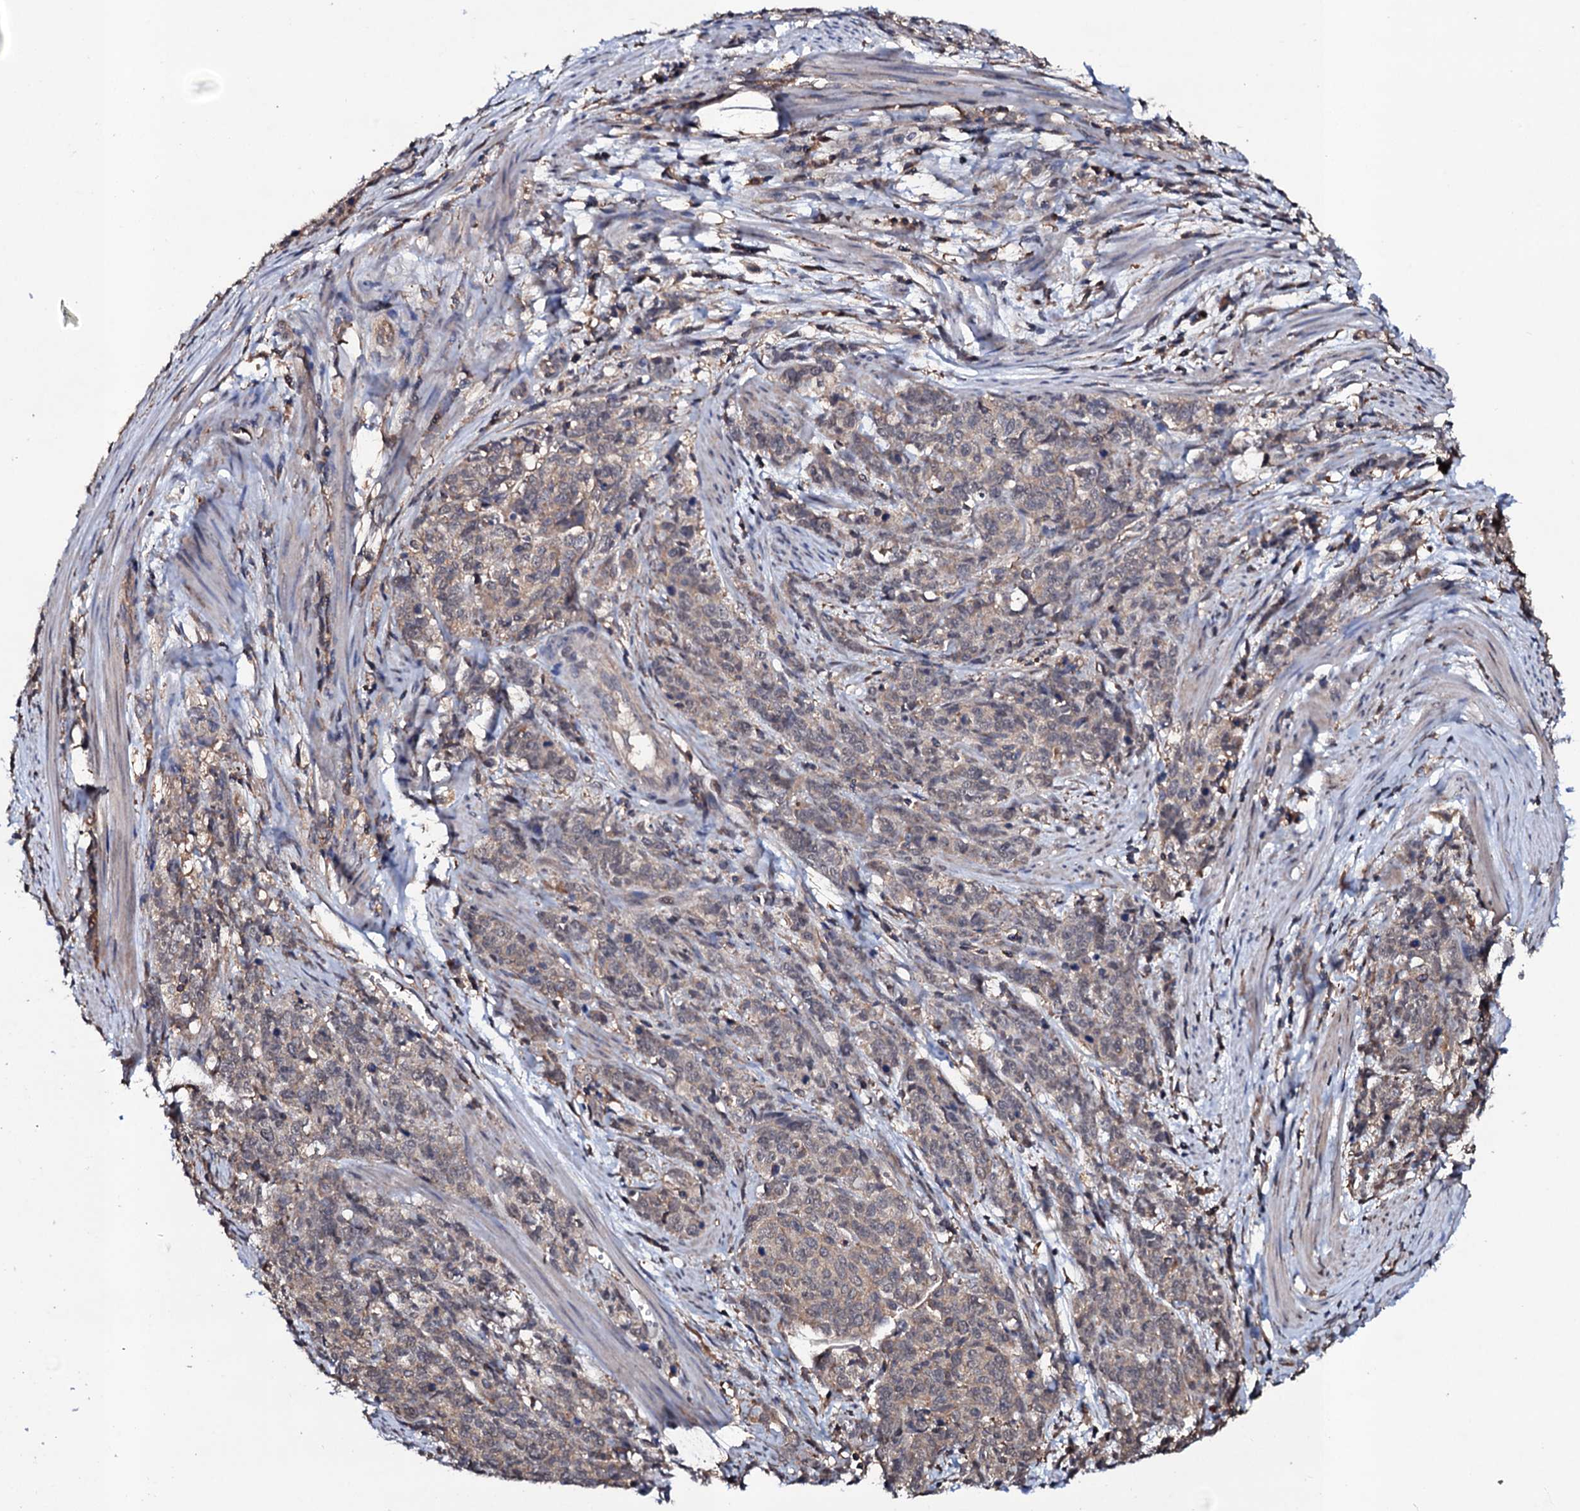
{"staining": {"intensity": "weak", "quantity": "25%-75%", "location": "cytoplasmic/membranous"}, "tissue": "cervical cancer", "cell_type": "Tumor cells", "image_type": "cancer", "snomed": [{"axis": "morphology", "description": "Squamous cell carcinoma, NOS"}, {"axis": "topography", "description": "Cervix"}], "caption": "Immunohistochemistry photomicrograph of cervical cancer stained for a protein (brown), which displays low levels of weak cytoplasmic/membranous expression in approximately 25%-75% of tumor cells.", "gene": "COG6", "patient": {"sex": "female", "age": 60}}